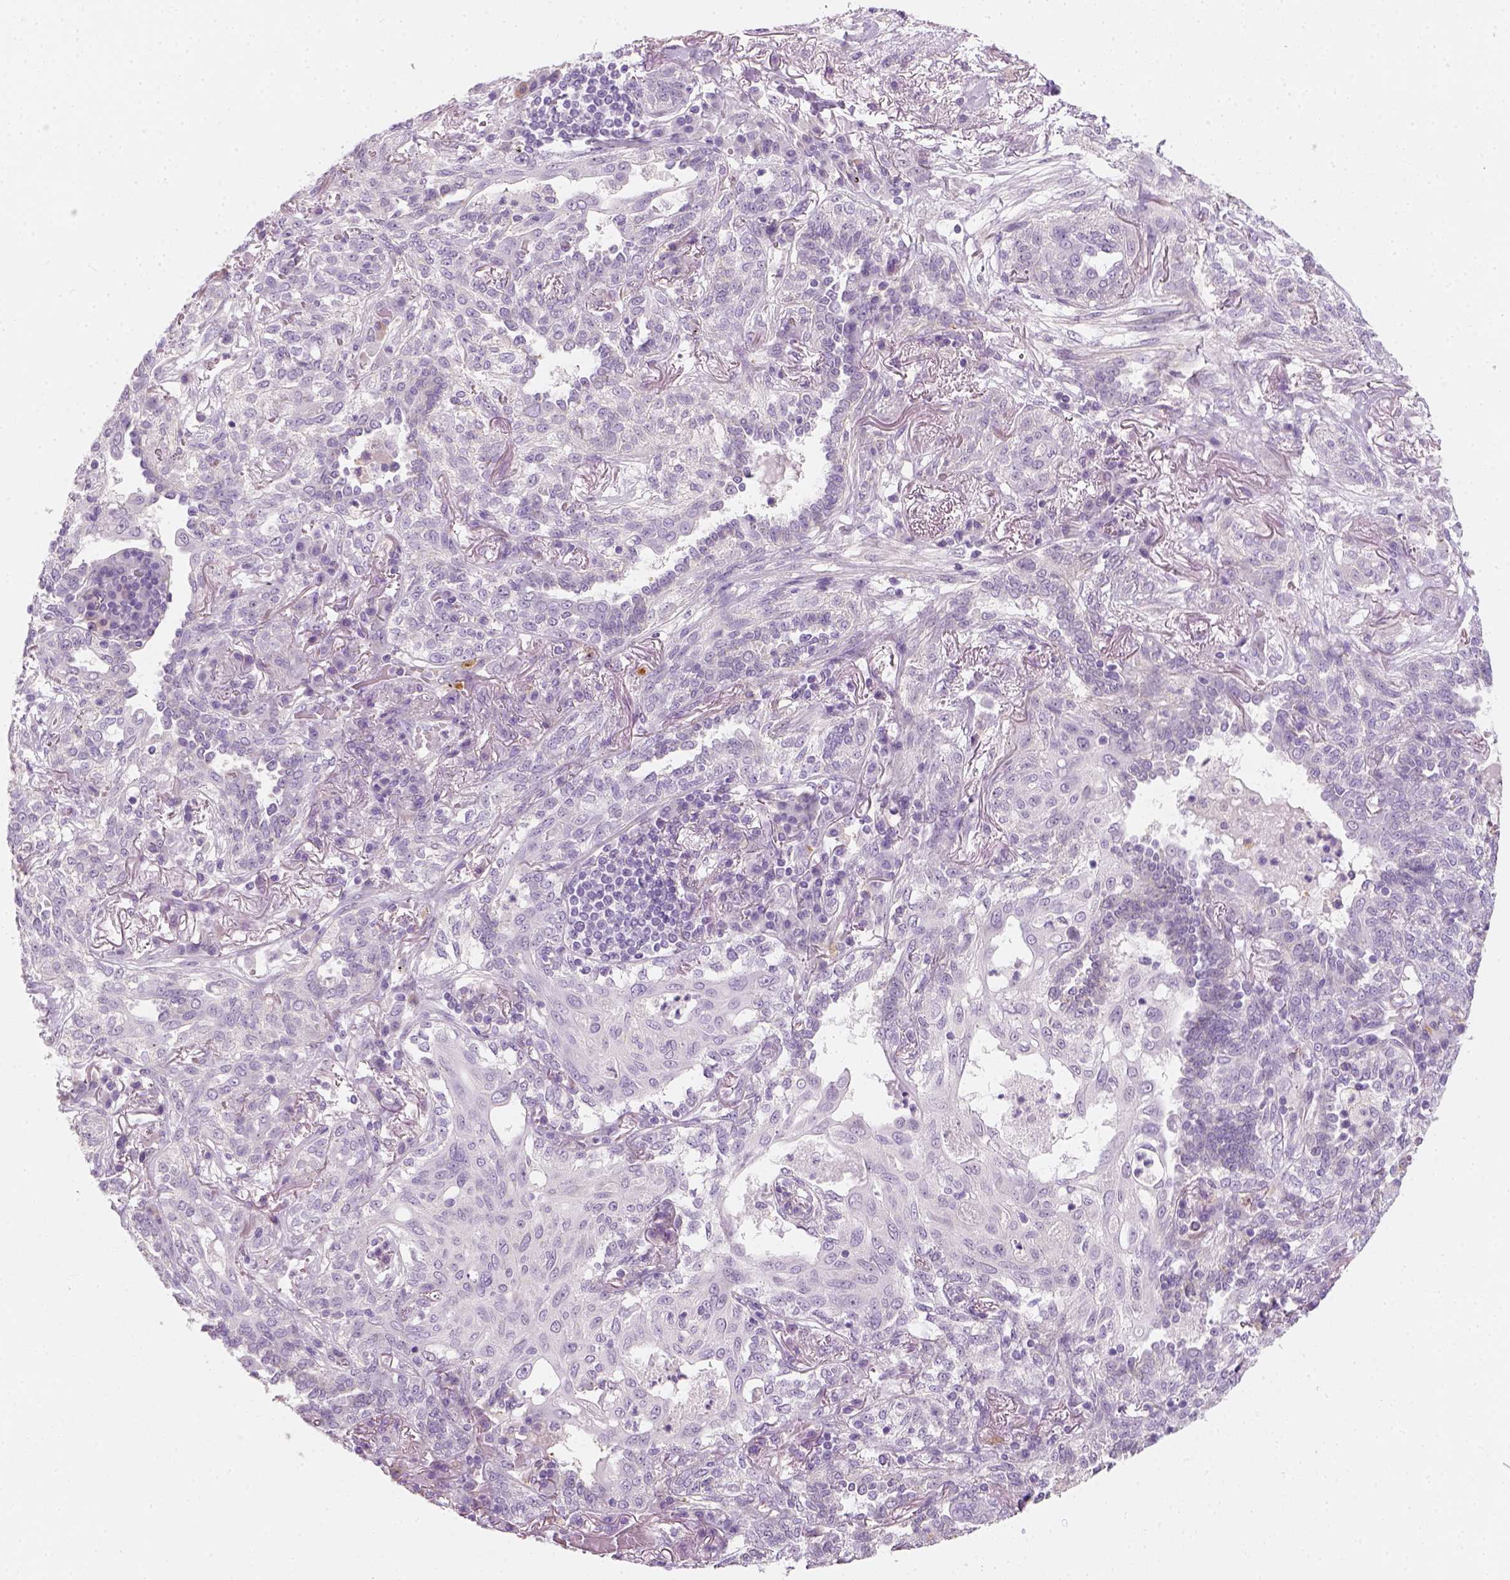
{"staining": {"intensity": "negative", "quantity": "none", "location": "none"}, "tissue": "lung cancer", "cell_type": "Tumor cells", "image_type": "cancer", "snomed": [{"axis": "morphology", "description": "Squamous cell carcinoma, NOS"}, {"axis": "topography", "description": "Lung"}], "caption": "Immunohistochemistry (IHC) of squamous cell carcinoma (lung) reveals no staining in tumor cells.", "gene": "FAM163B", "patient": {"sex": "female", "age": 70}}